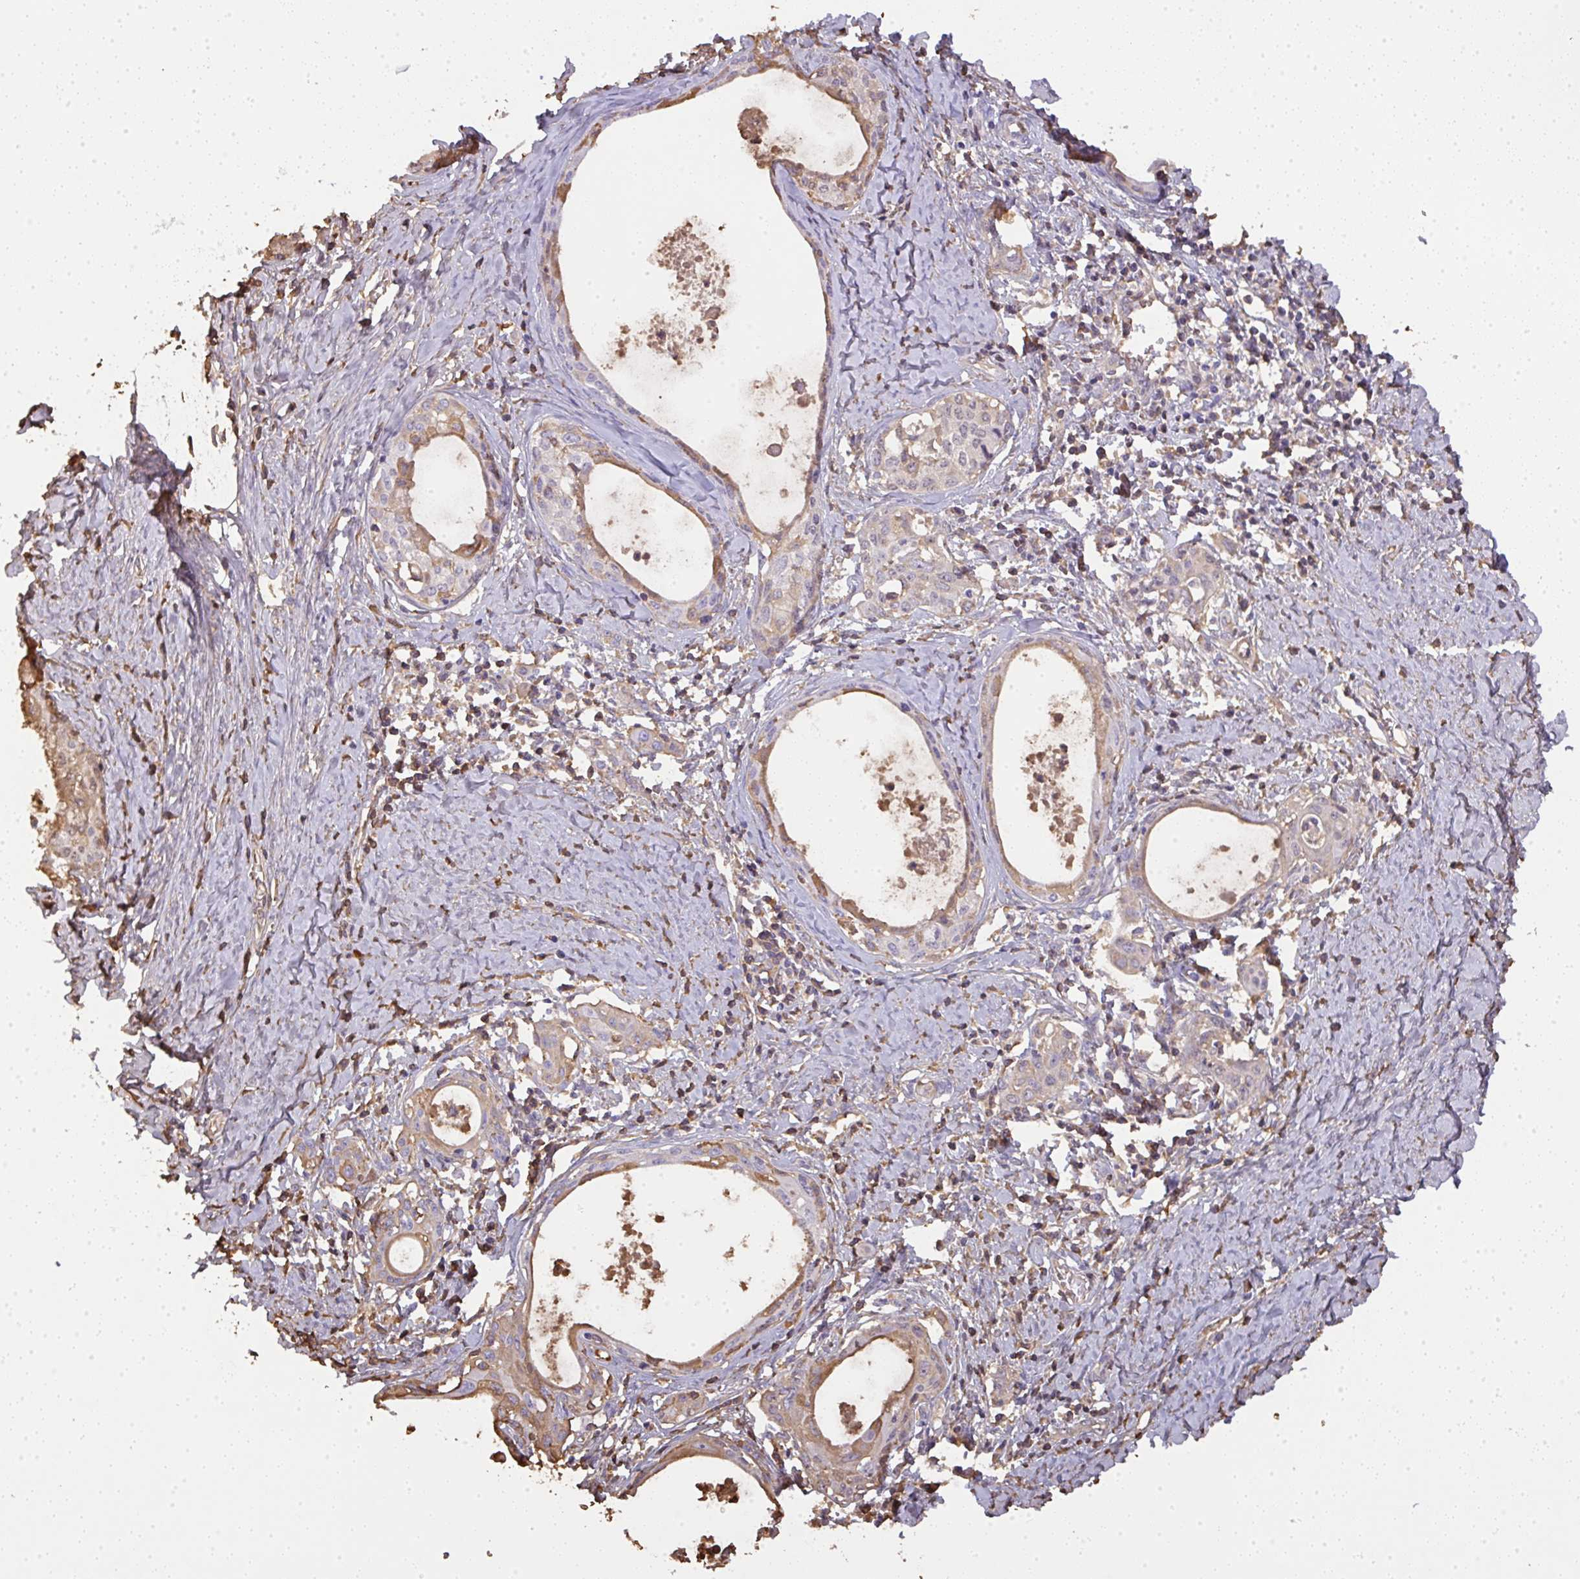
{"staining": {"intensity": "moderate", "quantity": "<25%", "location": "cytoplasmic/membranous"}, "tissue": "cervical cancer", "cell_type": "Tumor cells", "image_type": "cancer", "snomed": [{"axis": "morphology", "description": "Squamous cell carcinoma, NOS"}, {"axis": "morphology", "description": "Adenocarcinoma, NOS"}, {"axis": "topography", "description": "Cervix"}], "caption": "A brown stain shows moderate cytoplasmic/membranous staining of a protein in human cervical cancer tumor cells.", "gene": "SMYD5", "patient": {"sex": "female", "age": 52}}